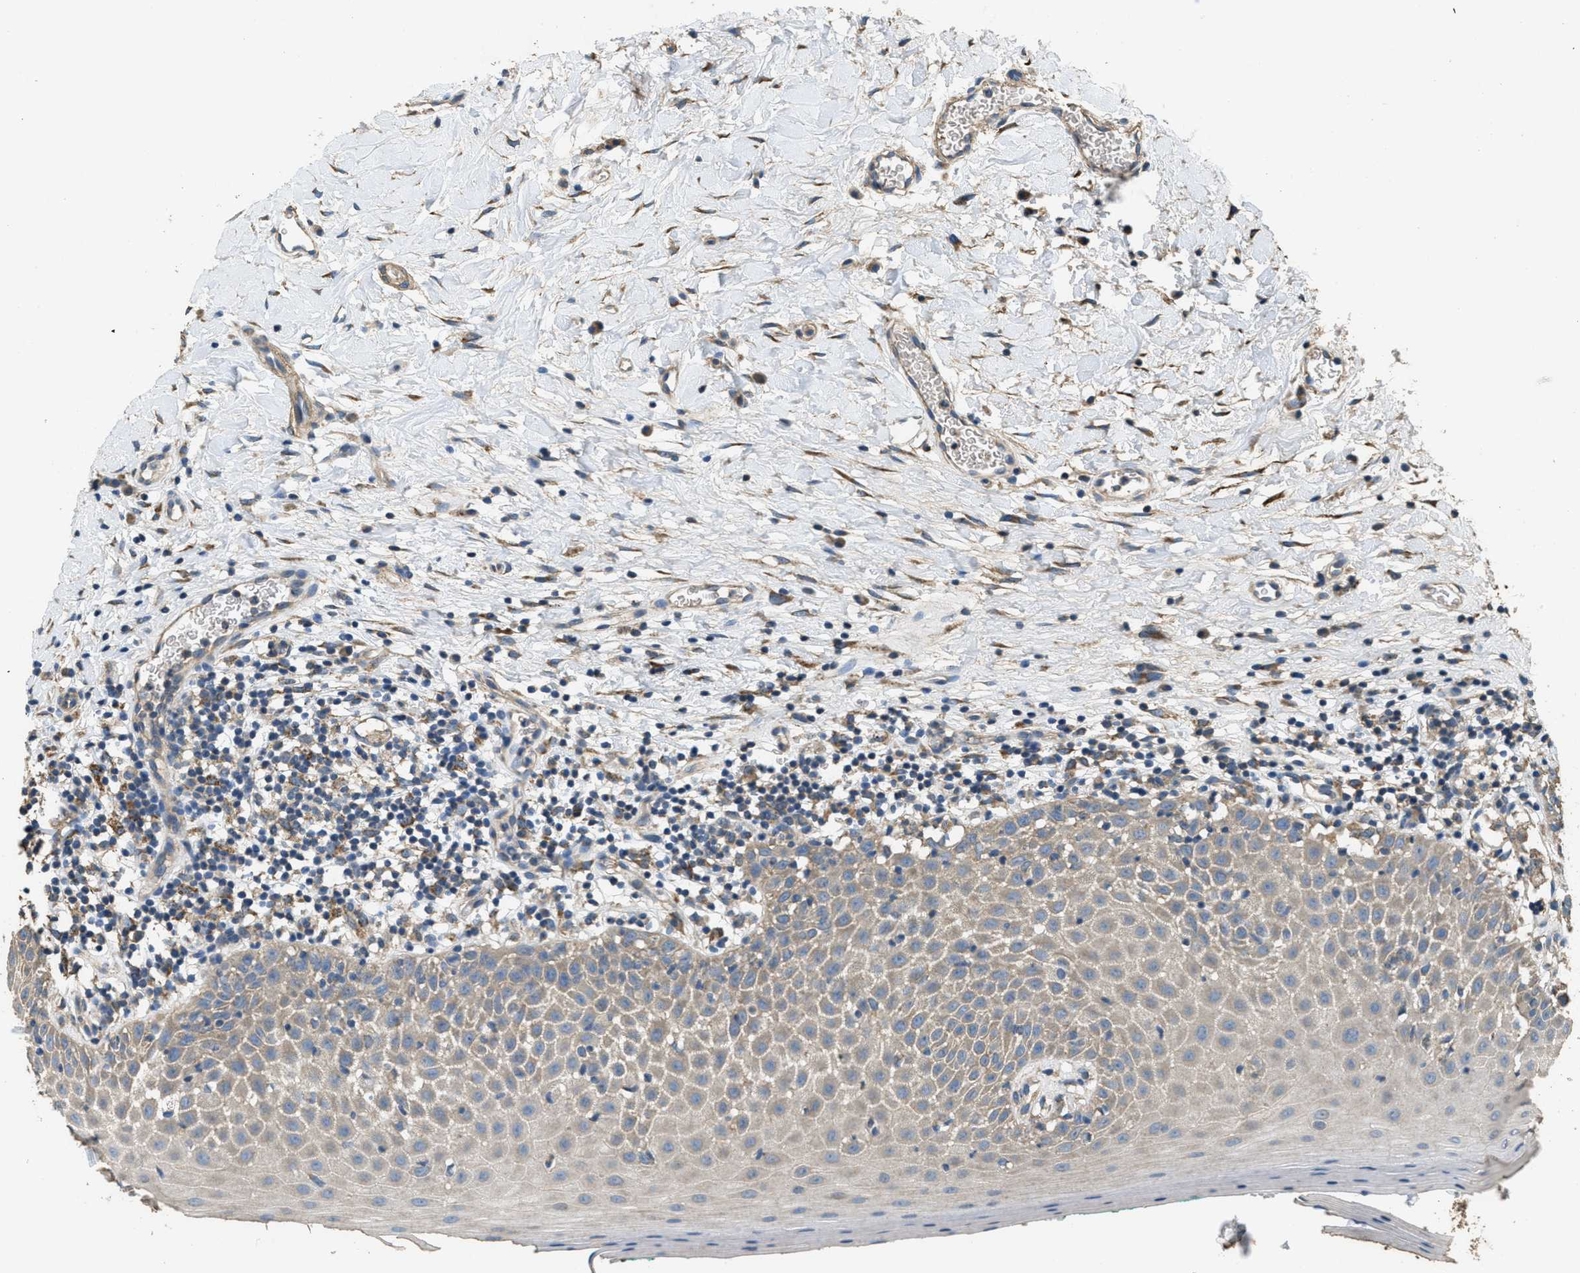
{"staining": {"intensity": "weak", "quantity": ">75%", "location": "cytoplasmic/membranous"}, "tissue": "oral mucosa", "cell_type": "Squamous epithelial cells", "image_type": "normal", "snomed": [{"axis": "morphology", "description": "Normal tissue, NOS"}, {"axis": "topography", "description": "Skeletal muscle"}, {"axis": "topography", "description": "Oral tissue"}], "caption": "High-power microscopy captured an immunohistochemistry (IHC) micrograph of normal oral mucosa, revealing weak cytoplasmic/membranous positivity in about >75% of squamous epithelial cells.", "gene": "THBS2", "patient": {"sex": "male", "age": 58}}